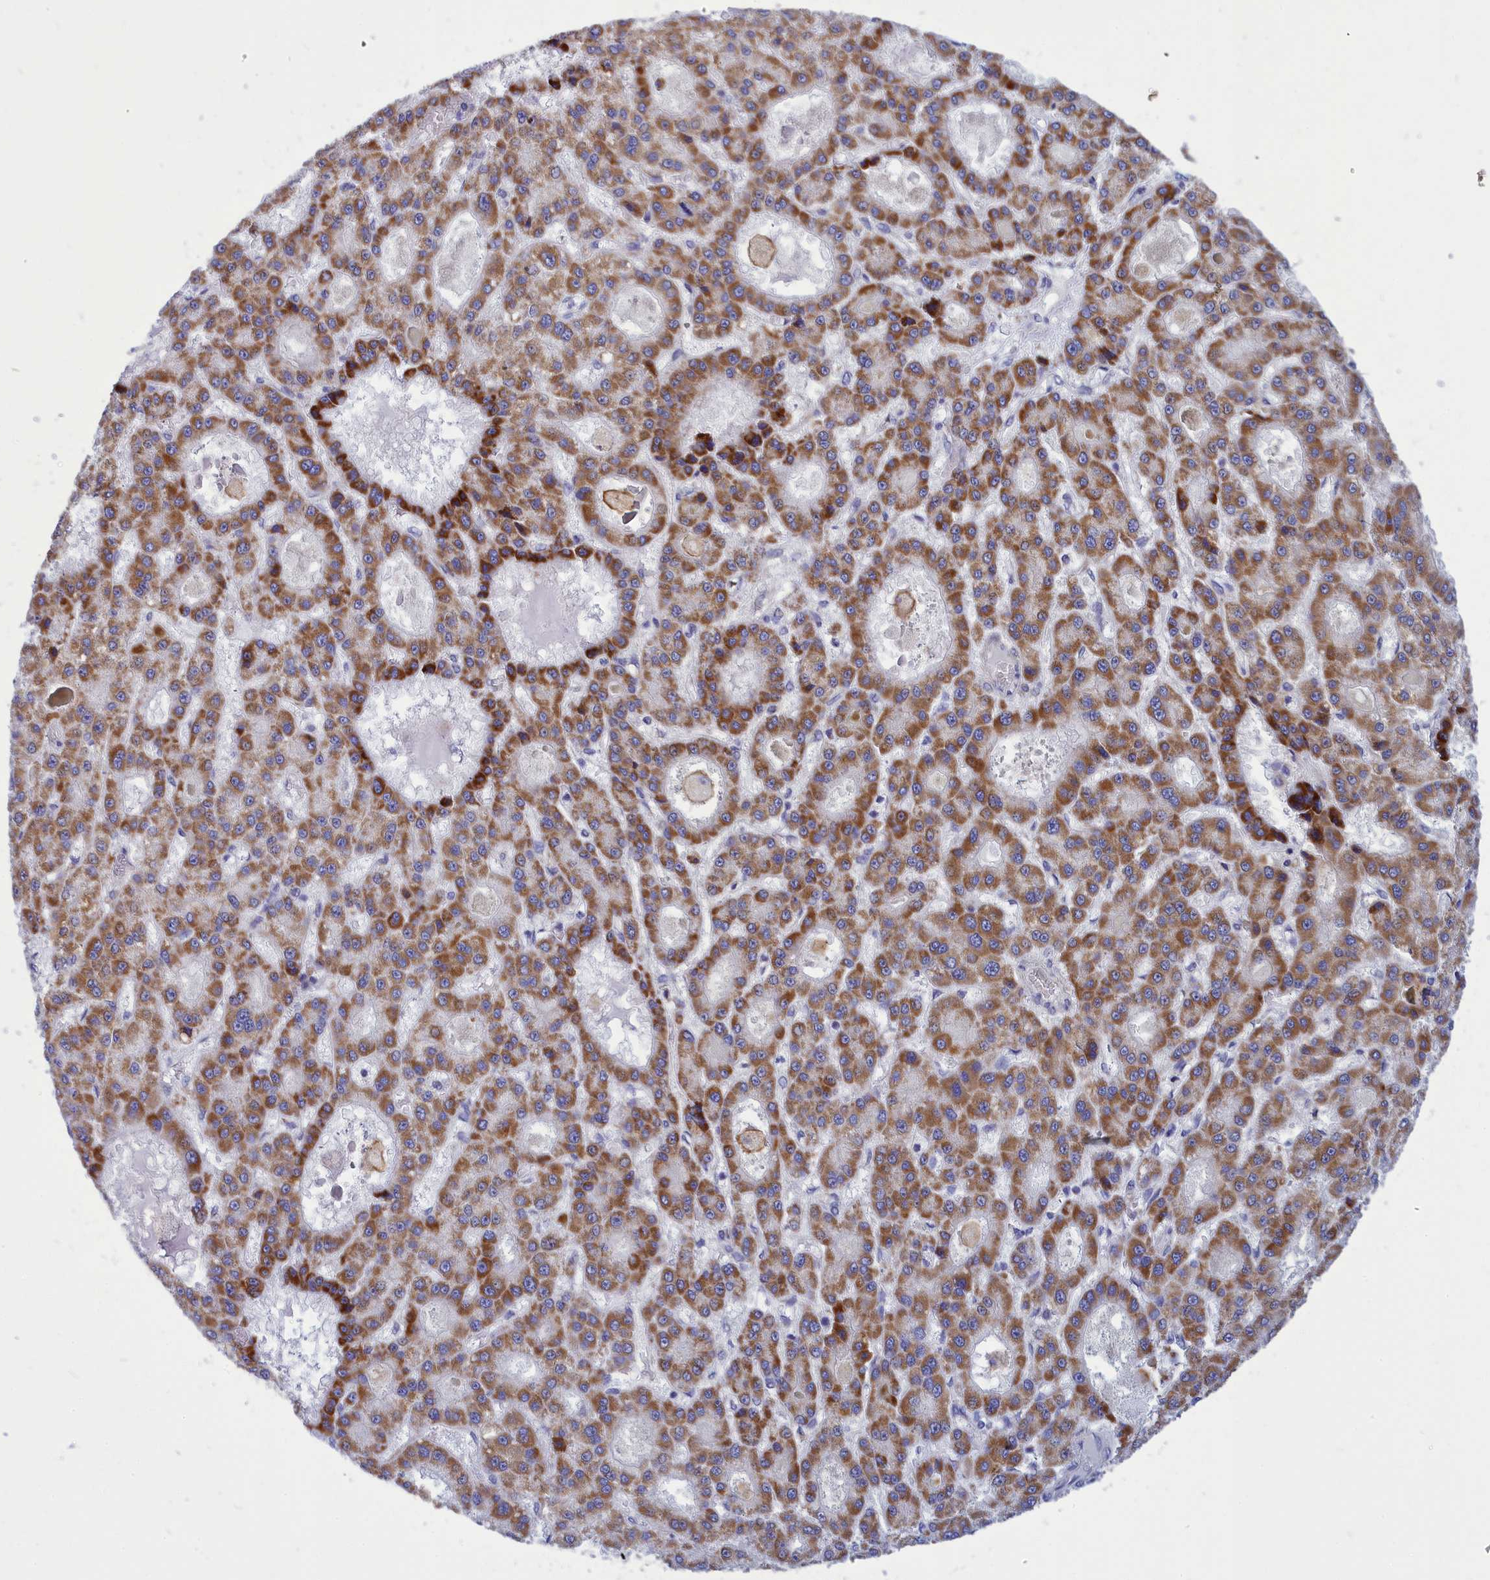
{"staining": {"intensity": "strong", "quantity": ">75%", "location": "cytoplasmic/membranous"}, "tissue": "liver cancer", "cell_type": "Tumor cells", "image_type": "cancer", "snomed": [{"axis": "morphology", "description": "Carcinoma, Hepatocellular, NOS"}, {"axis": "topography", "description": "Liver"}], "caption": "A photomicrograph of liver cancer stained for a protein reveals strong cytoplasmic/membranous brown staining in tumor cells.", "gene": "CCRL2", "patient": {"sex": "male", "age": 70}}